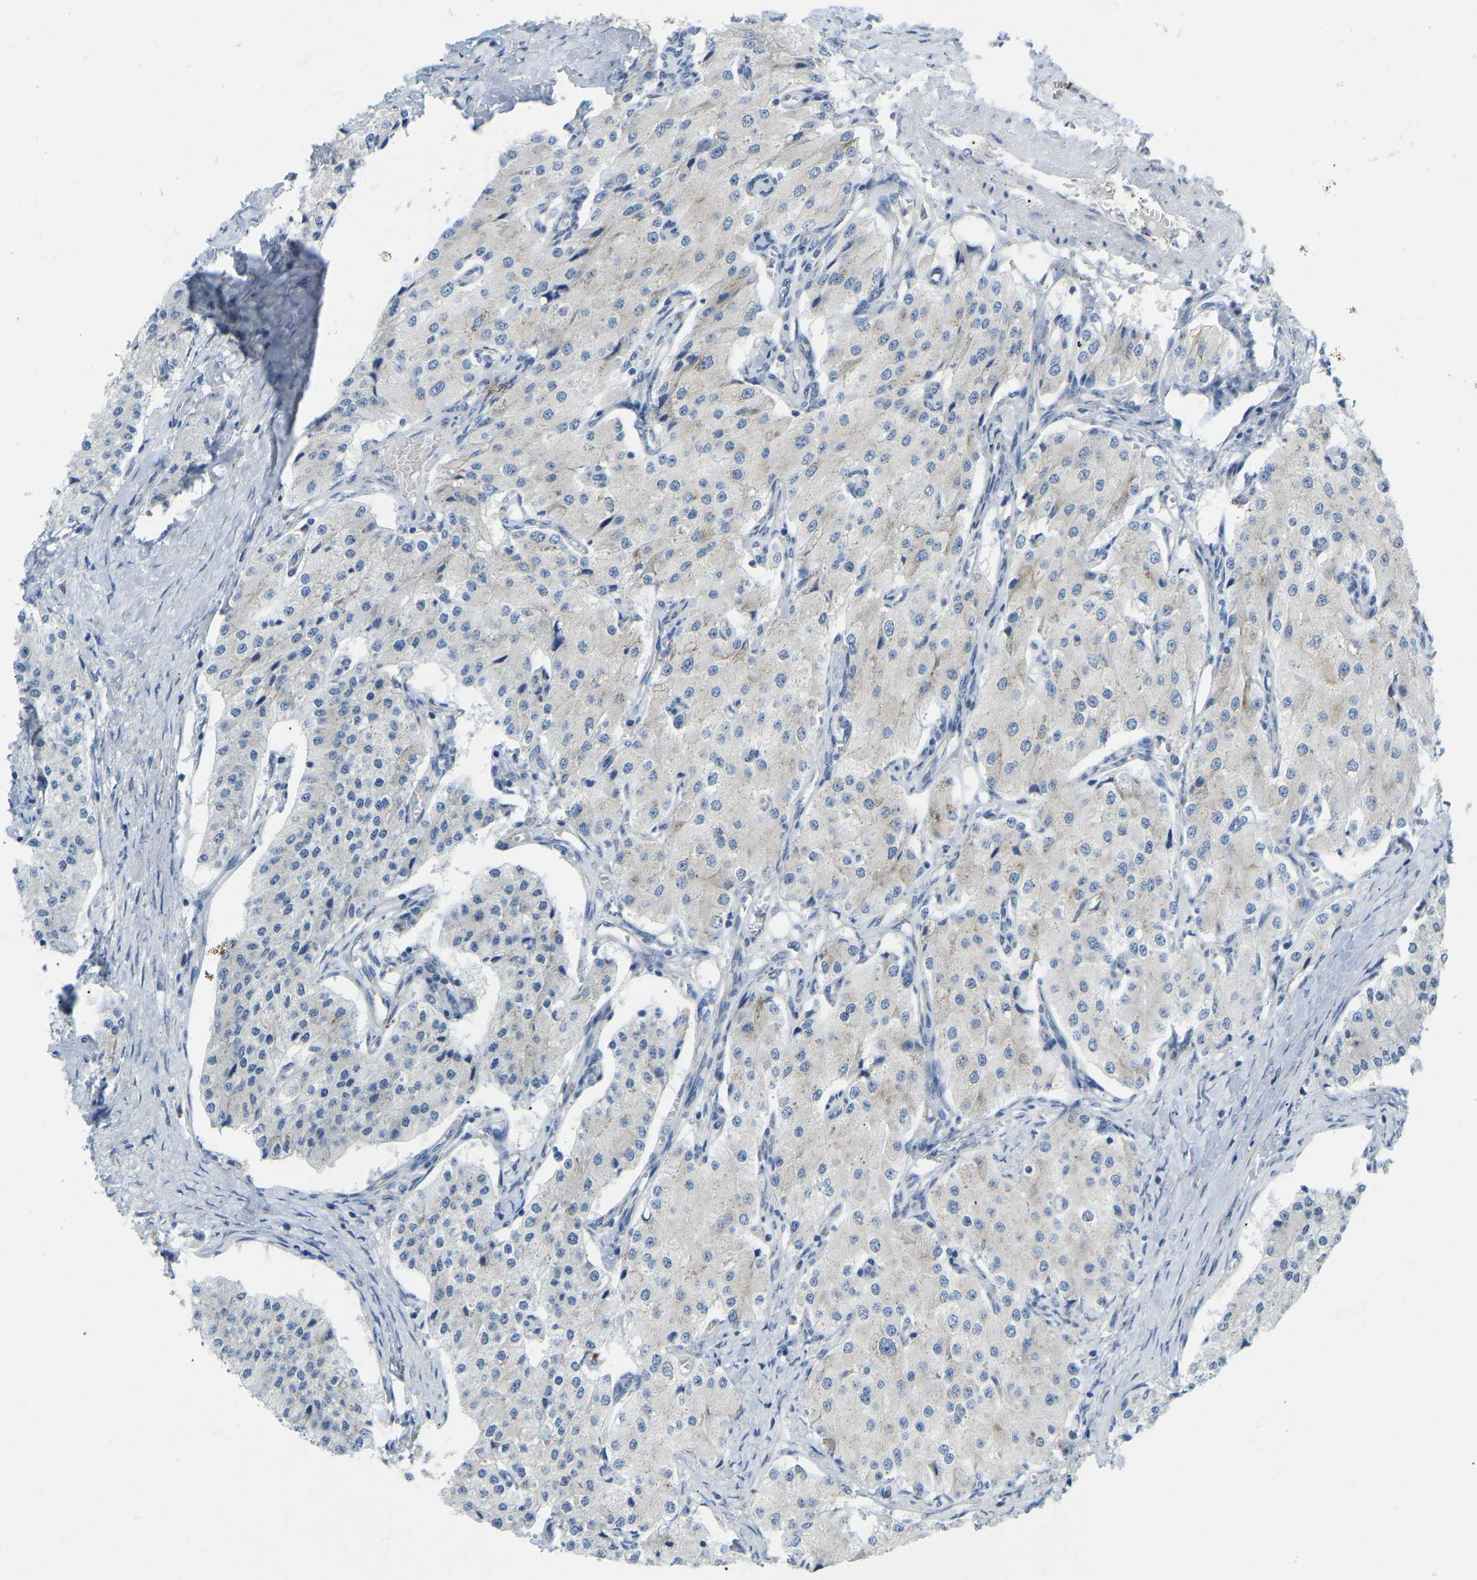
{"staining": {"intensity": "negative", "quantity": "none", "location": "none"}, "tissue": "carcinoid", "cell_type": "Tumor cells", "image_type": "cancer", "snomed": [{"axis": "morphology", "description": "Carcinoid, malignant, NOS"}, {"axis": "topography", "description": "Colon"}], "caption": "The IHC photomicrograph has no significant staining in tumor cells of carcinoid tissue.", "gene": "SND1", "patient": {"sex": "female", "age": 52}}